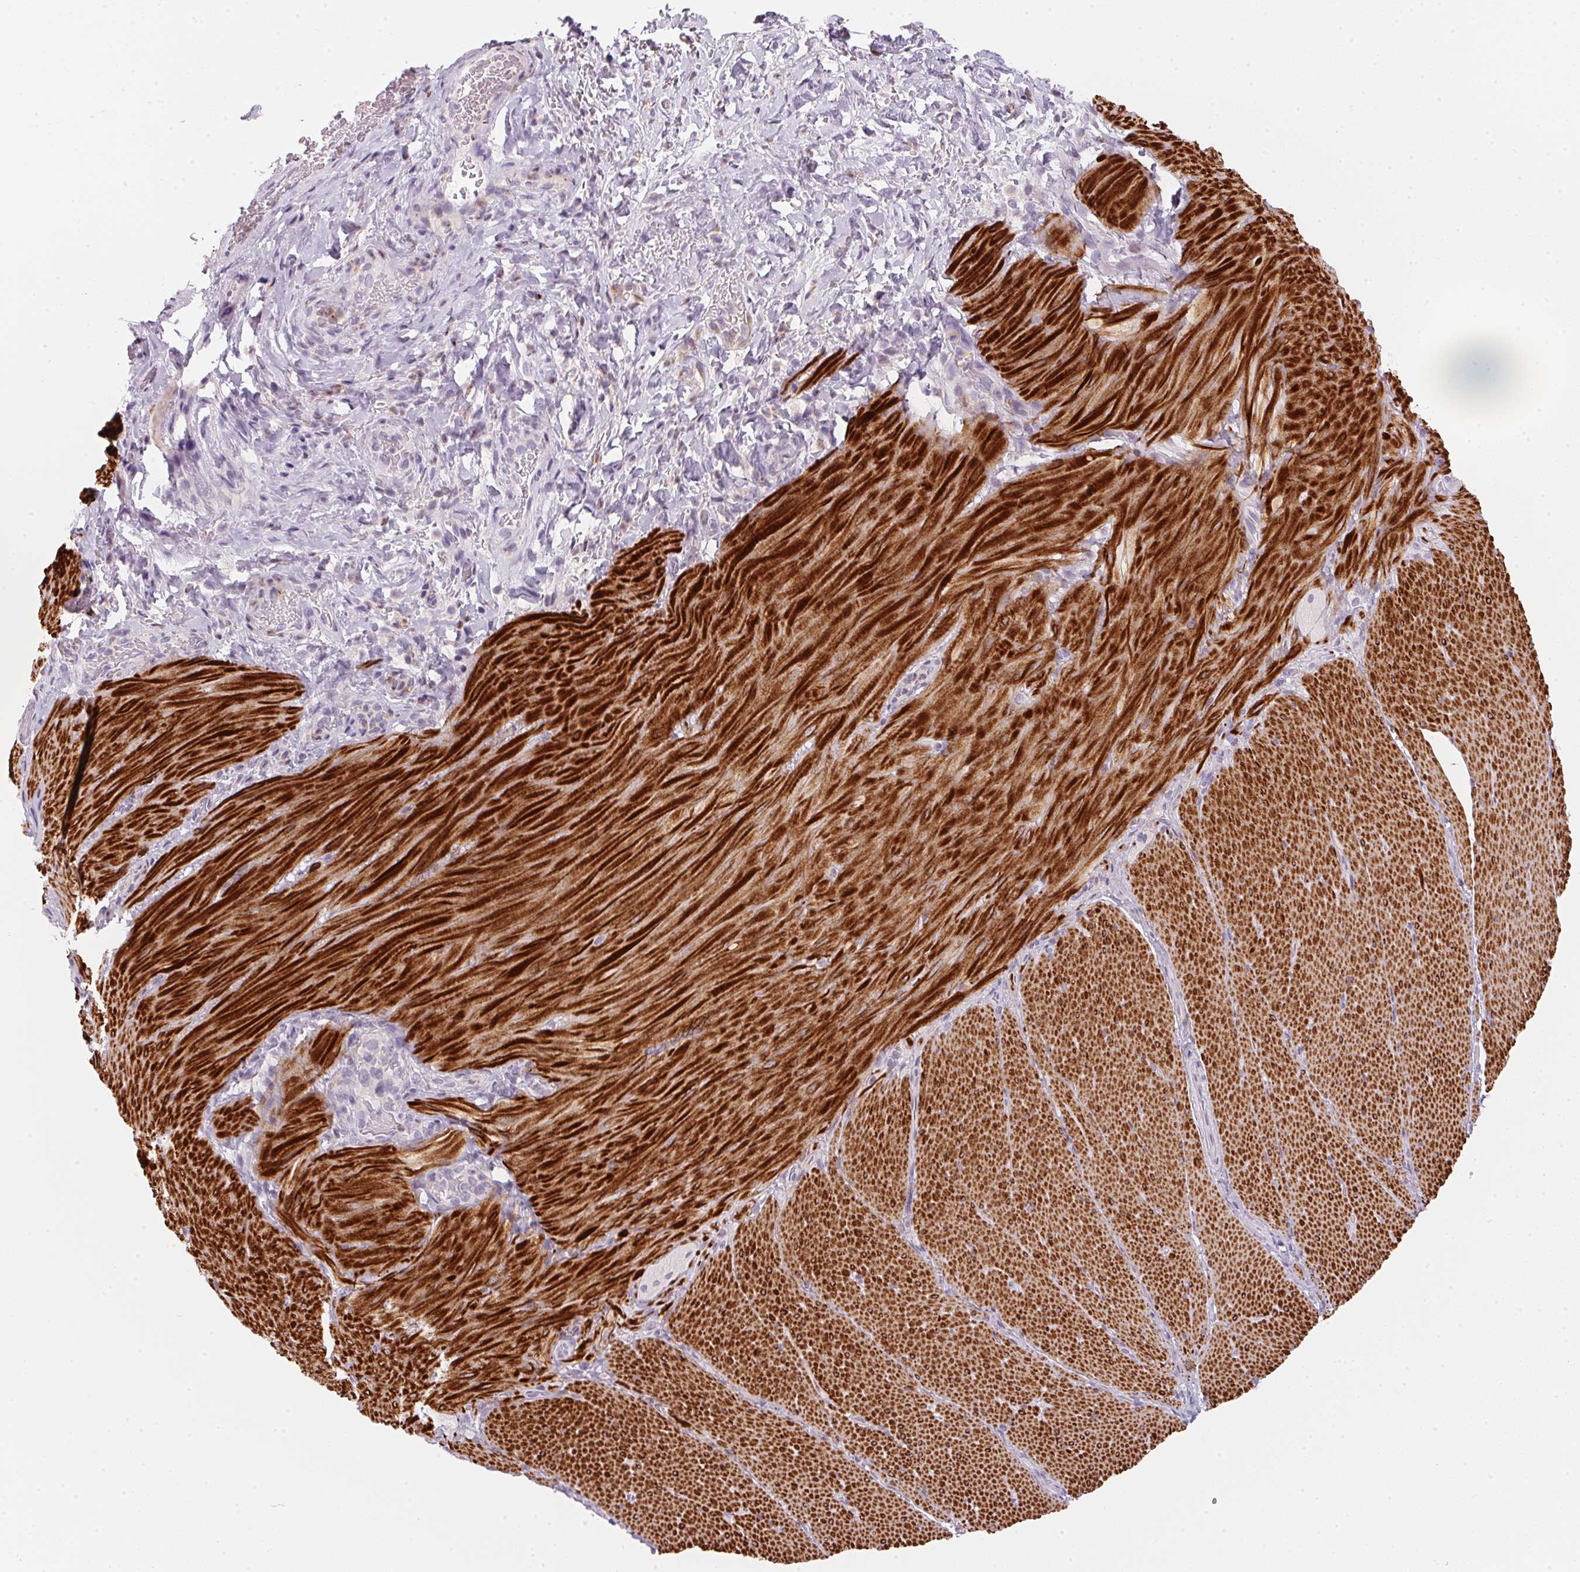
{"staining": {"intensity": "strong", "quantity": ">75%", "location": "cytoplasmic/membranous"}, "tissue": "smooth muscle", "cell_type": "Smooth muscle cells", "image_type": "normal", "snomed": [{"axis": "morphology", "description": "Normal tissue, NOS"}, {"axis": "topography", "description": "Smooth muscle"}, {"axis": "topography", "description": "Colon"}], "caption": "Smooth muscle stained with DAB (3,3'-diaminobenzidine) immunohistochemistry shows high levels of strong cytoplasmic/membranous expression in about >75% of smooth muscle cells. The staining is performed using DAB (3,3'-diaminobenzidine) brown chromogen to label protein expression. The nuclei are counter-stained blue using hematoxylin.", "gene": "ECPAS", "patient": {"sex": "male", "age": 73}}